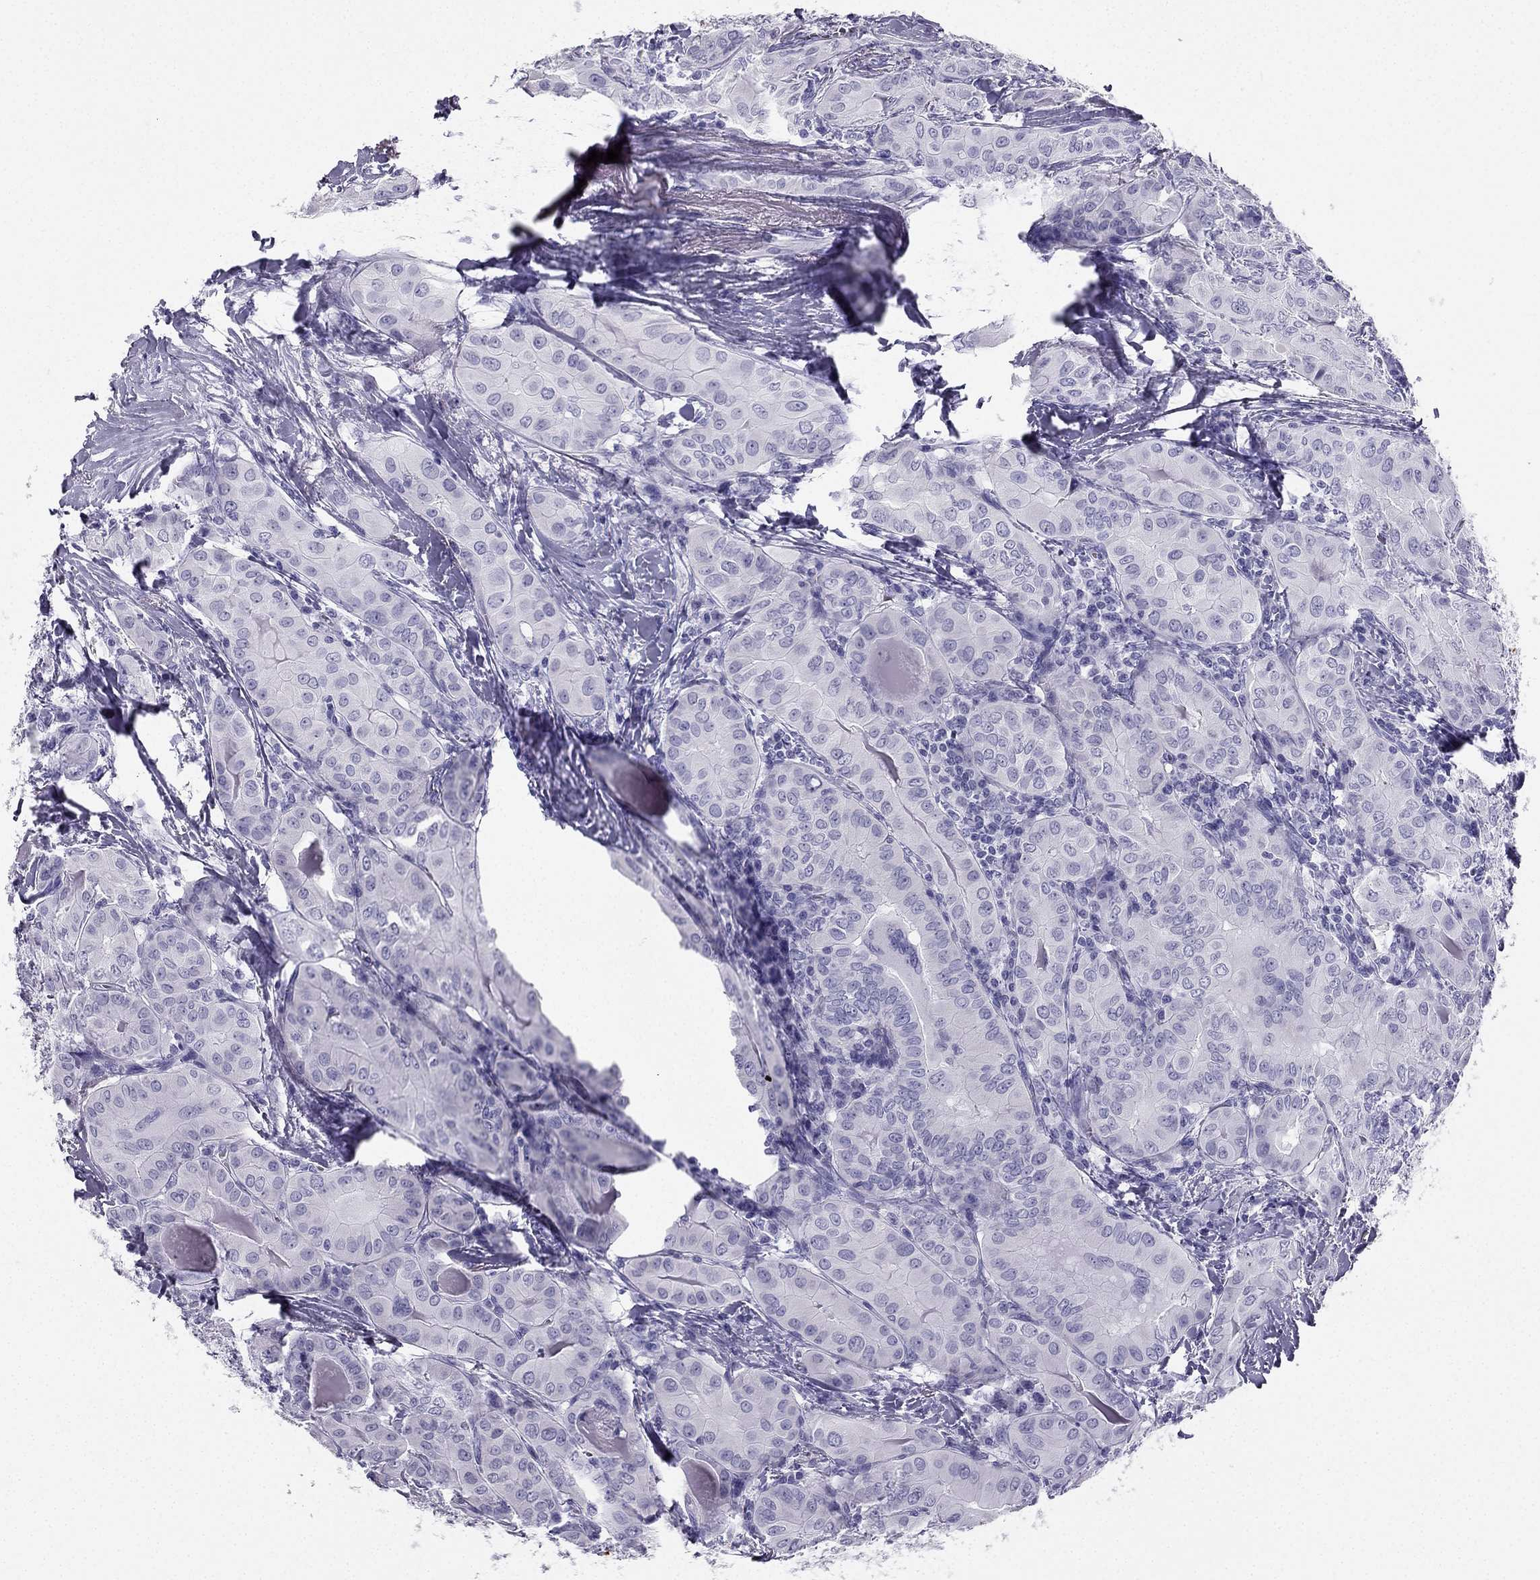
{"staining": {"intensity": "negative", "quantity": "none", "location": "none"}, "tissue": "thyroid cancer", "cell_type": "Tumor cells", "image_type": "cancer", "snomed": [{"axis": "morphology", "description": "Papillary adenocarcinoma, NOS"}, {"axis": "topography", "description": "Thyroid gland"}], "caption": "IHC of papillary adenocarcinoma (thyroid) shows no positivity in tumor cells. (DAB (3,3'-diaminobenzidine) IHC visualized using brightfield microscopy, high magnification).", "gene": "TFF3", "patient": {"sex": "female", "age": 37}}